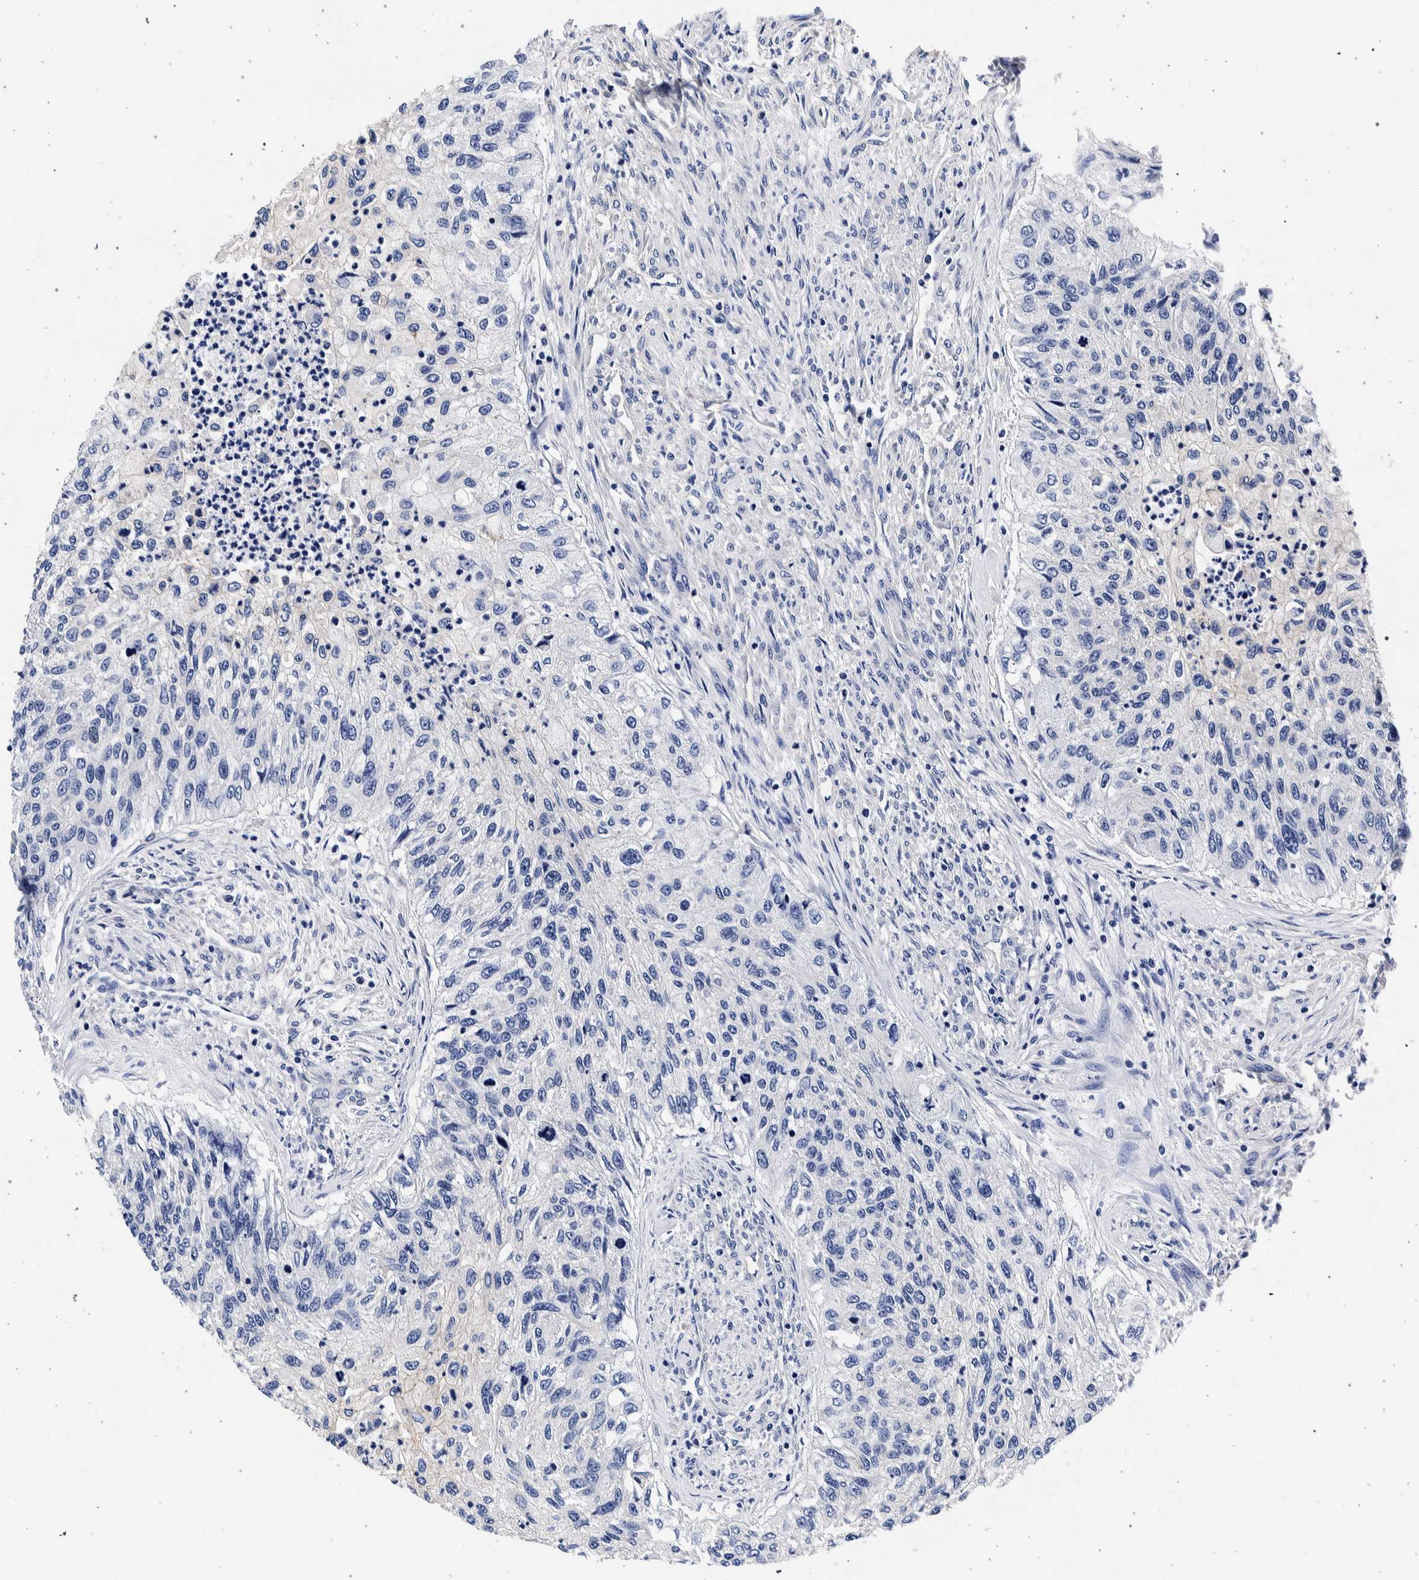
{"staining": {"intensity": "negative", "quantity": "none", "location": "none"}, "tissue": "urothelial cancer", "cell_type": "Tumor cells", "image_type": "cancer", "snomed": [{"axis": "morphology", "description": "Urothelial carcinoma, High grade"}, {"axis": "topography", "description": "Urinary bladder"}], "caption": "Histopathology image shows no significant protein staining in tumor cells of urothelial cancer.", "gene": "NIBAN2", "patient": {"sex": "female", "age": 60}}